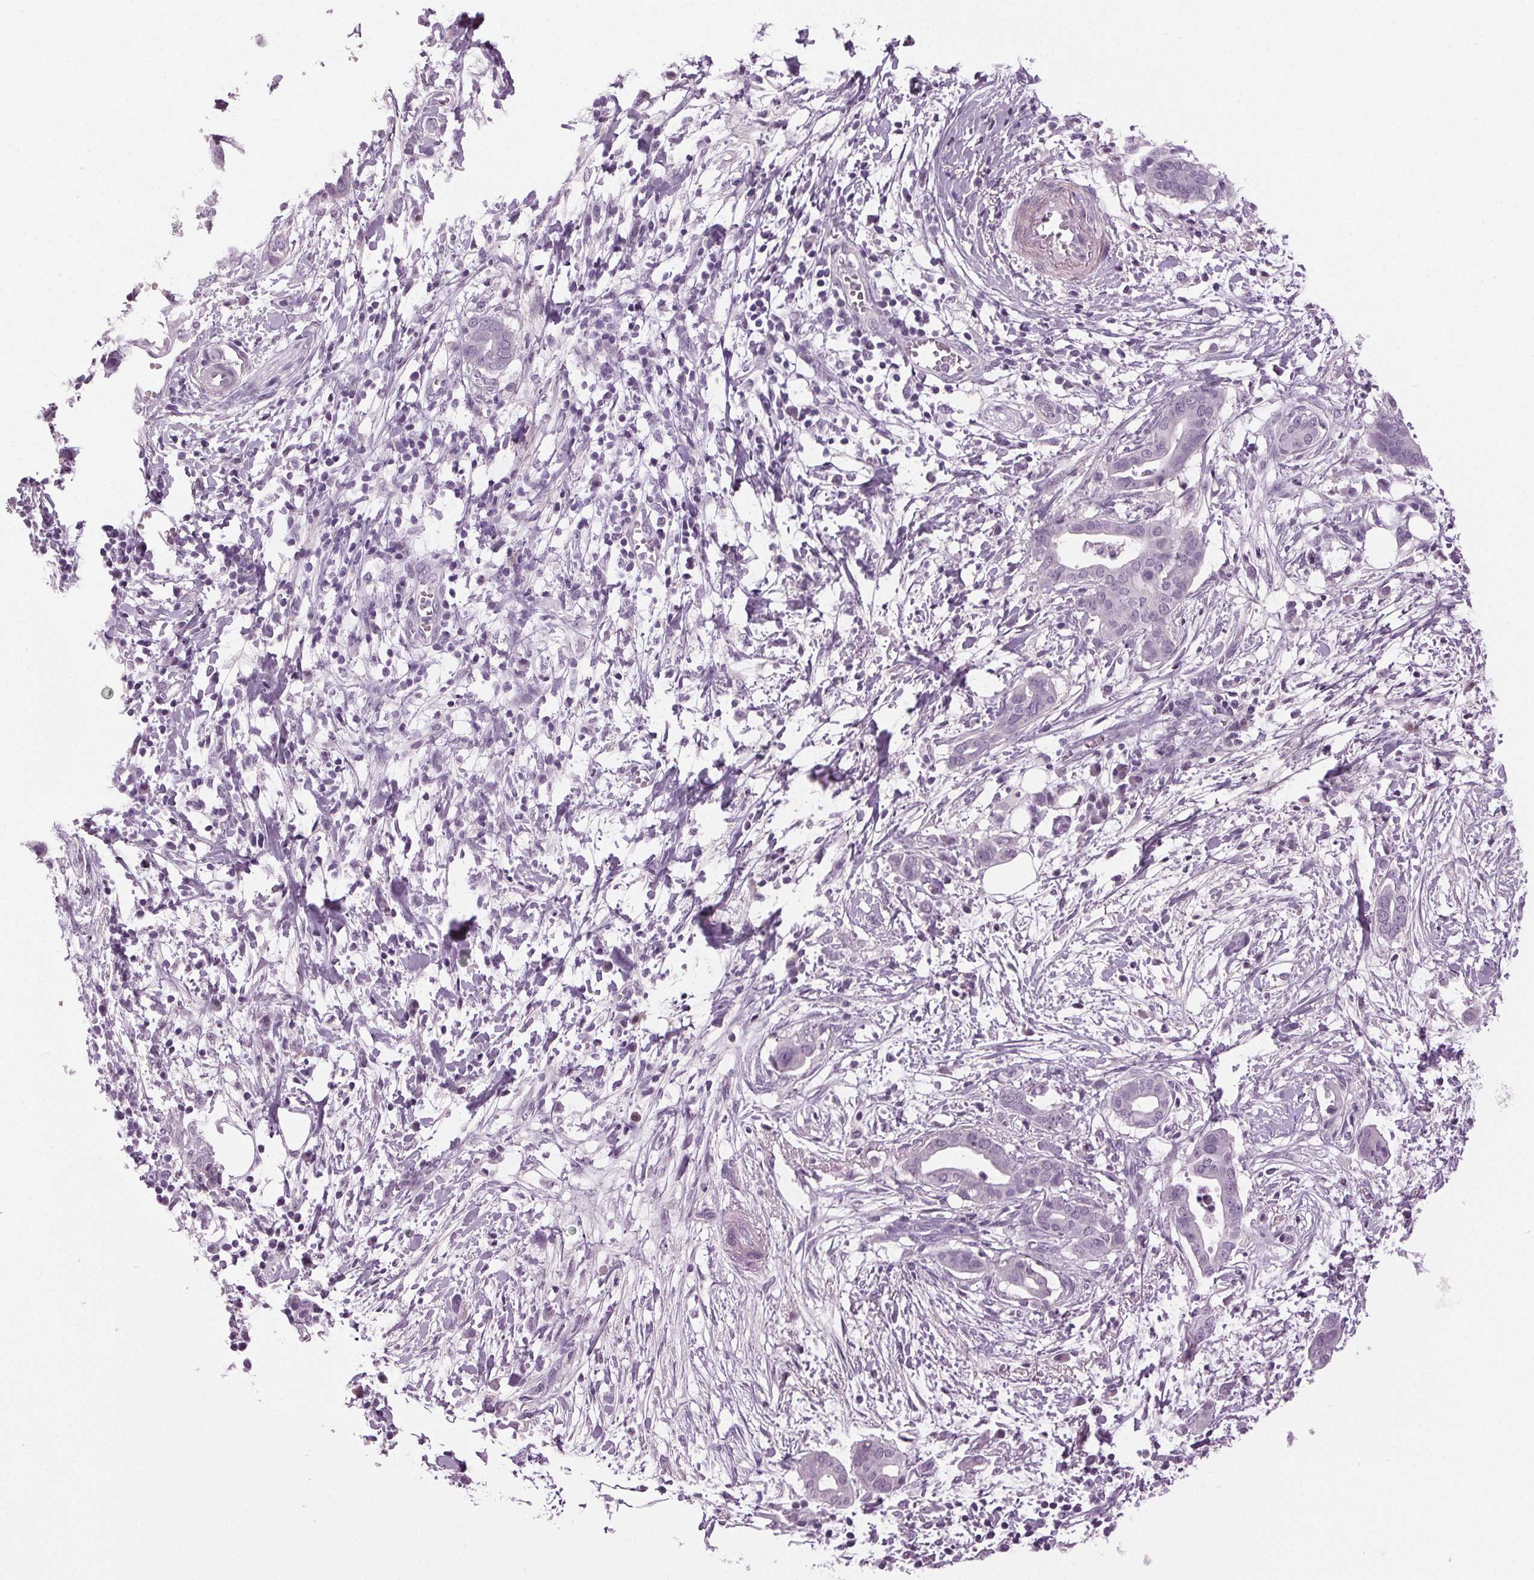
{"staining": {"intensity": "negative", "quantity": "none", "location": "none"}, "tissue": "pancreatic cancer", "cell_type": "Tumor cells", "image_type": "cancer", "snomed": [{"axis": "morphology", "description": "Adenocarcinoma, NOS"}, {"axis": "topography", "description": "Pancreas"}], "caption": "IHC image of human pancreatic cancer stained for a protein (brown), which reveals no positivity in tumor cells.", "gene": "DNAH12", "patient": {"sex": "male", "age": 61}}